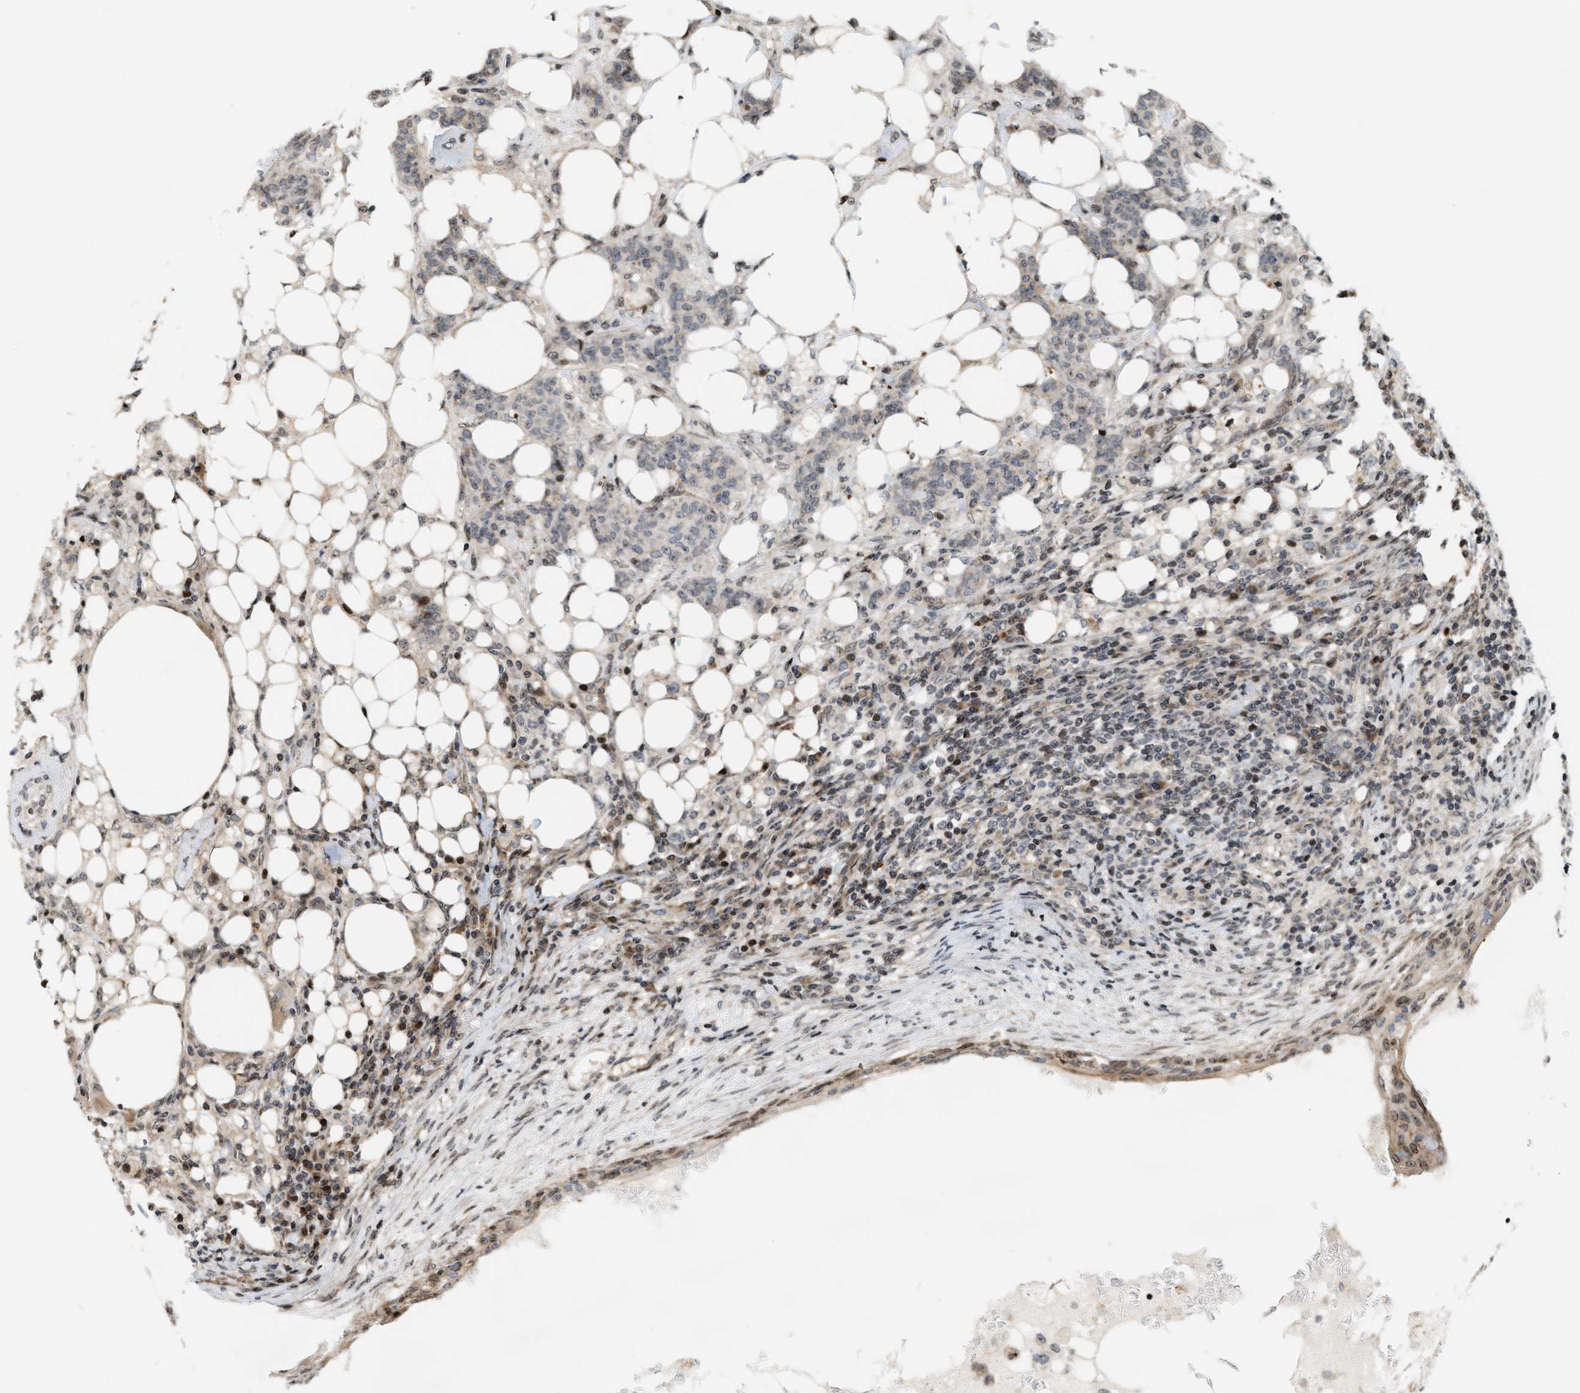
{"staining": {"intensity": "weak", "quantity": "<25%", "location": "cytoplasmic/membranous"}, "tissue": "breast cancer", "cell_type": "Tumor cells", "image_type": "cancer", "snomed": [{"axis": "morphology", "description": "Duct carcinoma"}, {"axis": "topography", "description": "Breast"}], "caption": "This image is of intraductal carcinoma (breast) stained with immunohistochemistry to label a protein in brown with the nuclei are counter-stained blue. There is no staining in tumor cells.", "gene": "PDZD2", "patient": {"sex": "female", "age": 40}}